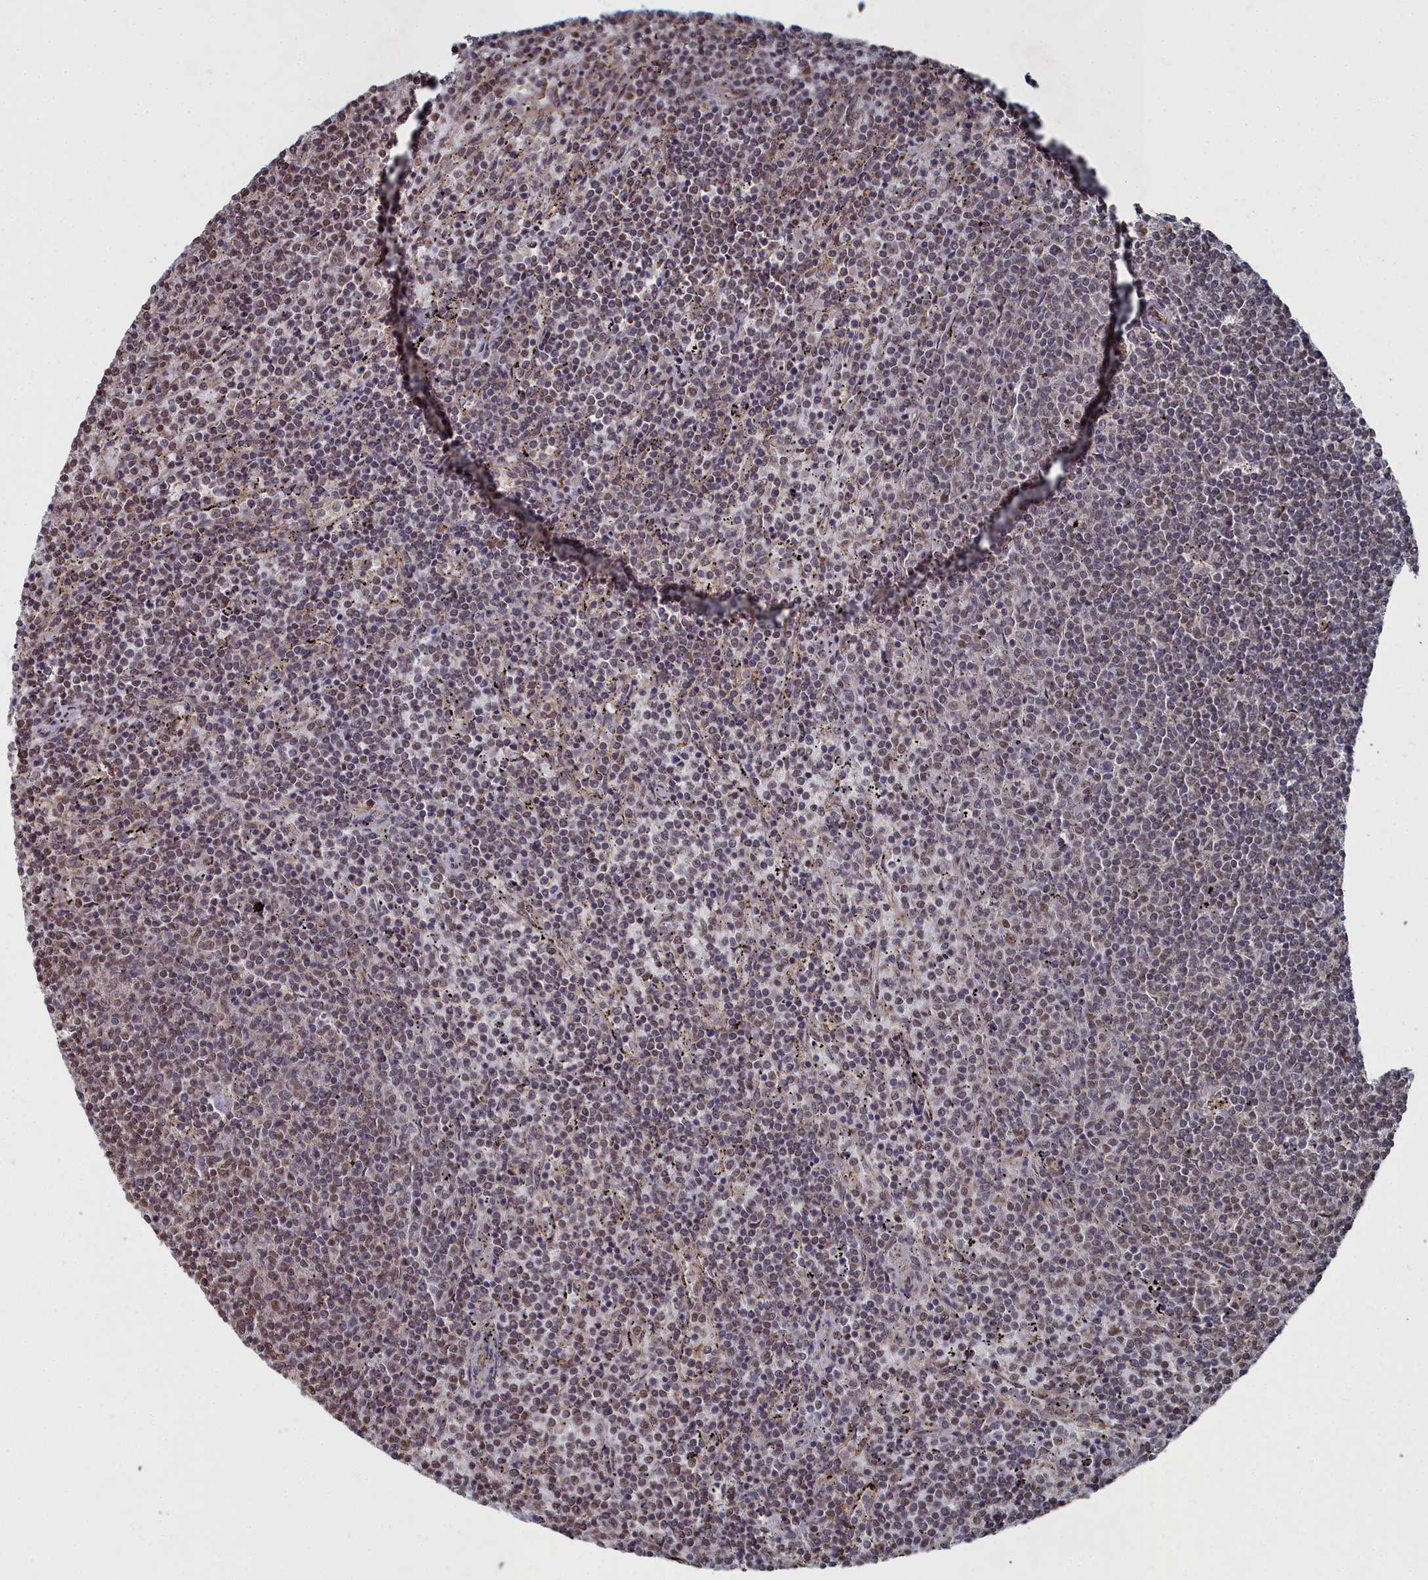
{"staining": {"intensity": "weak", "quantity": "25%-75%", "location": "nuclear"}, "tissue": "lymphoma", "cell_type": "Tumor cells", "image_type": "cancer", "snomed": [{"axis": "morphology", "description": "Malignant lymphoma, non-Hodgkin's type, Low grade"}, {"axis": "topography", "description": "Spleen"}], "caption": "Immunohistochemistry staining of lymphoma, which exhibits low levels of weak nuclear positivity in approximately 25%-75% of tumor cells indicating weak nuclear protein positivity. The staining was performed using DAB (brown) for protein detection and nuclei were counterstained in hematoxylin (blue).", "gene": "CCNP", "patient": {"sex": "female", "age": 50}}